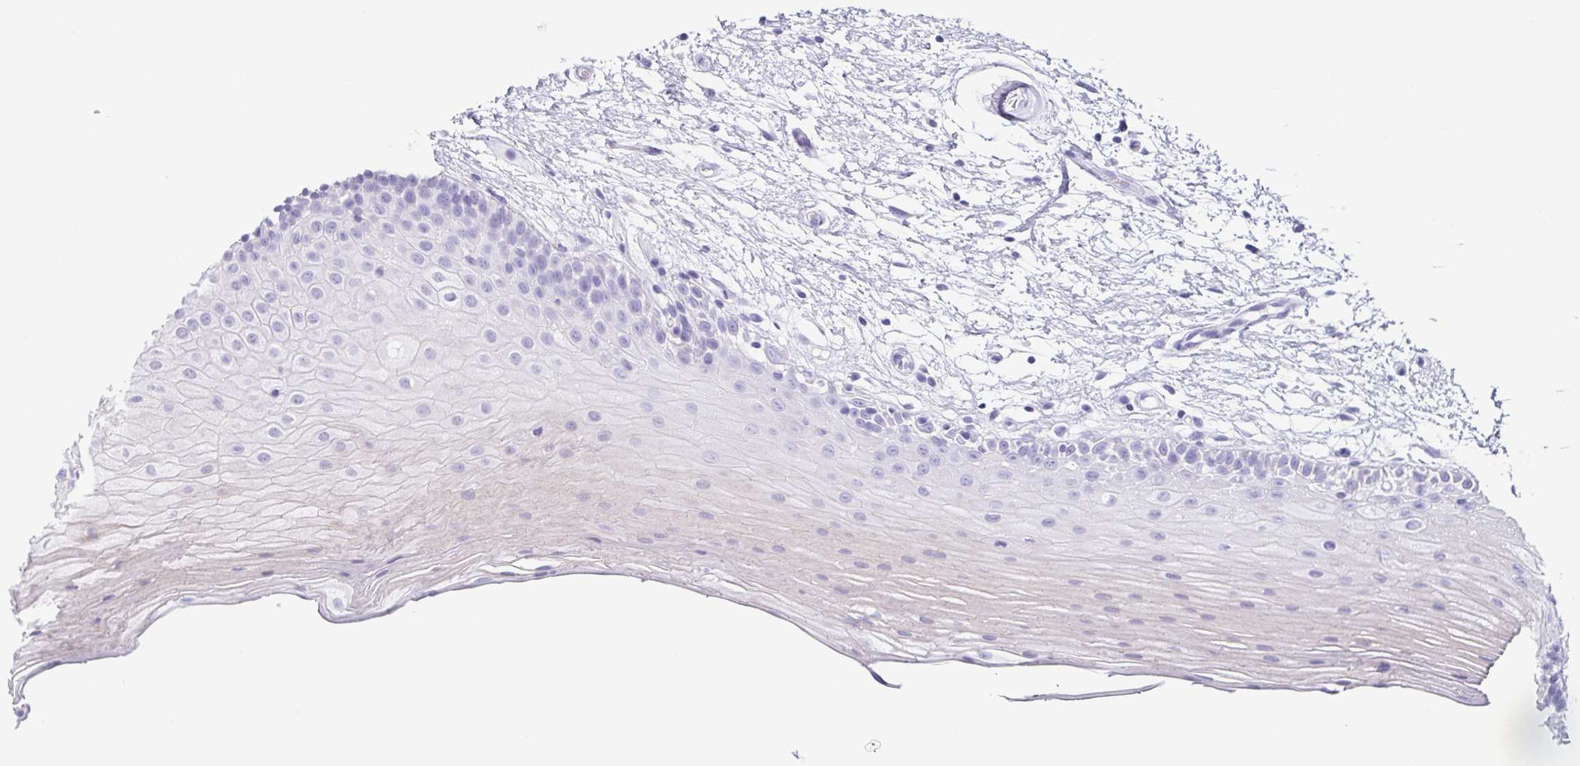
{"staining": {"intensity": "negative", "quantity": "none", "location": "none"}, "tissue": "oral mucosa", "cell_type": "Squamous epithelial cells", "image_type": "normal", "snomed": [{"axis": "morphology", "description": "Normal tissue, NOS"}, {"axis": "morphology", "description": "Squamous cell carcinoma, NOS"}, {"axis": "topography", "description": "Oral tissue"}, {"axis": "topography", "description": "Tounge, NOS"}, {"axis": "topography", "description": "Head-Neck"}], "caption": "IHC image of normal oral mucosa: oral mucosa stained with DAB (3,3'-diaminobenzidine) demonstrates no significant protein staining in squamous epithelial cells.", "gene": "HDGFL1", "patient": {"sex": "male", "age": 62}}